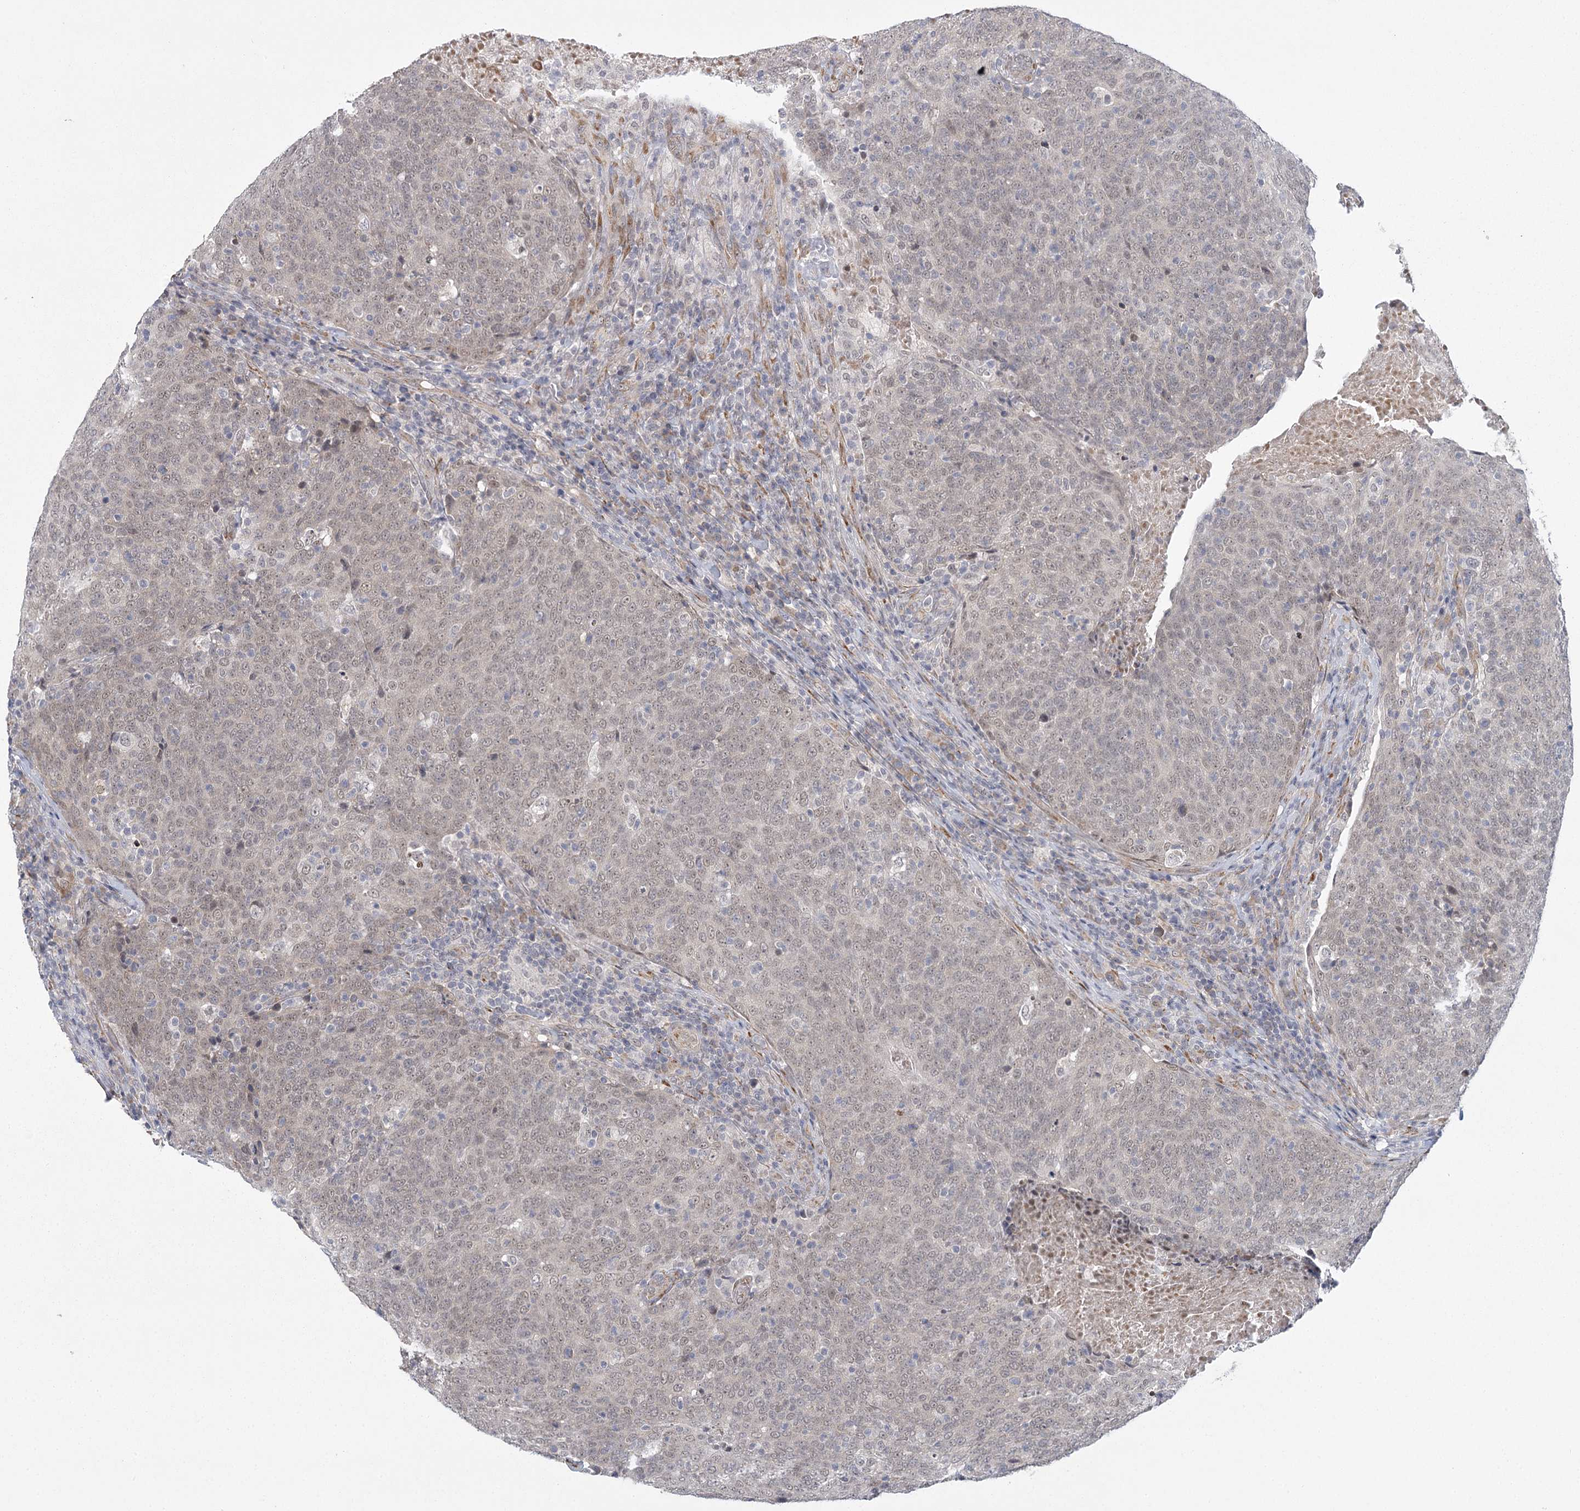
{"staining": {"intensity": "negative", "quantity": "none", "location": "none"}, "tissue": "head and neck cancer", "cell_type": "Tumor cells", "image_type": "cancer", "snomed": [{"axis": "morphology", "description": "Squamous cell carcinoma, NOS"}, {"axis": "morphology", "description": "Squamous cell carcinoma, metastatic, NOS"}, {"axis": "topography", "description": "Lymph node"}, {"axis": "topography", "description": "Head-Neck"}], "caption": "There is no significant positivity in tumor cells of head and neck squamous cell carcinoma. Nuclei are stained in blue.", "gene": "MED28", "patient": {"sex": "male", "age": 62}}